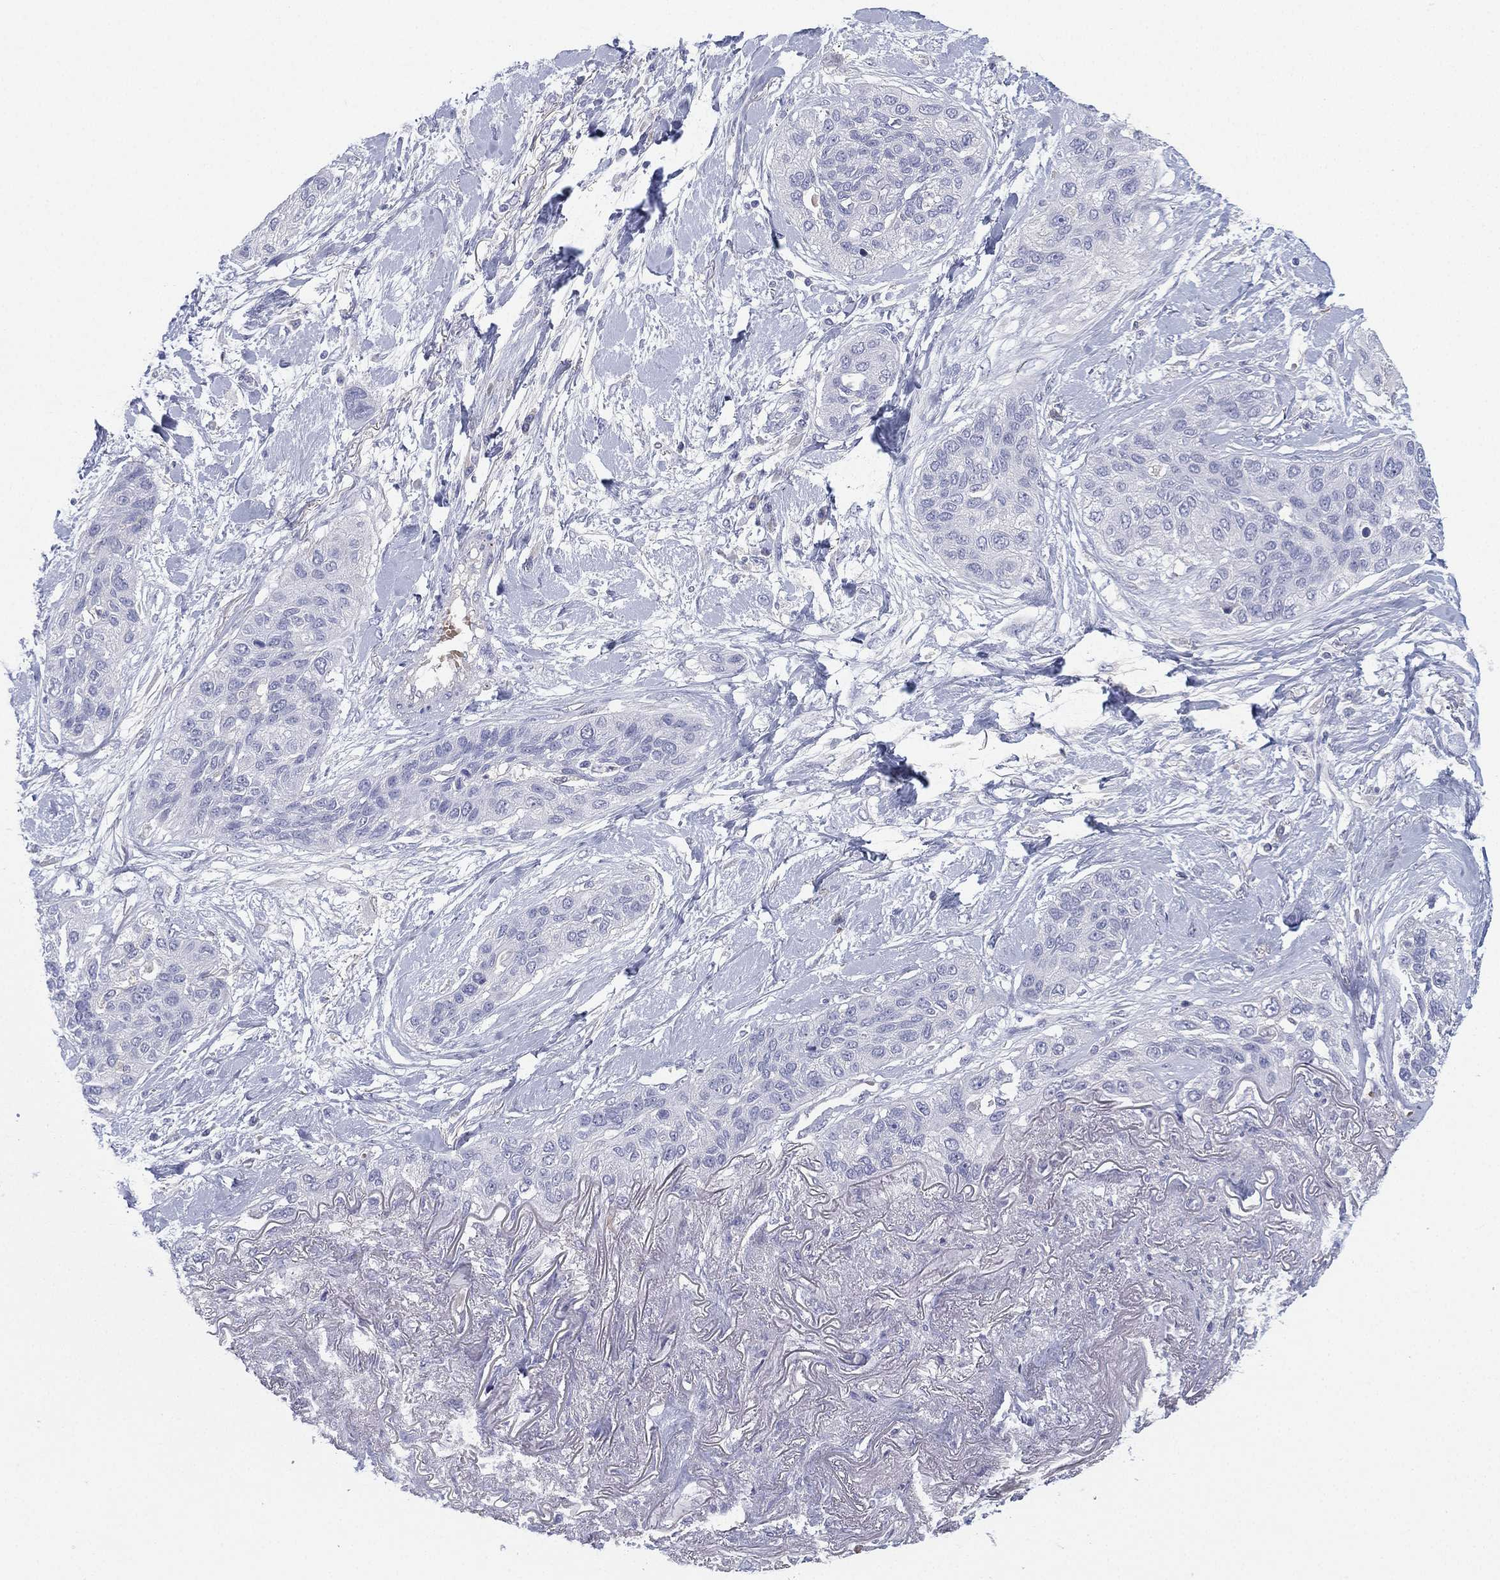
{"staining": {"intensity": "negative", "quantity": "none", "location": "none"}, "tissue": "lung cancer", "cell_type": "Tumor cells", "image_type": "cancer", "snomed": [{"axis": "morphology", "description": "Squamous cell carcinoma, NOS"}, {"axis": "topography", "description": "Lung"}], "caption": "Immunohistochemistry (IHC) image of neoplastic tissue: human lung squamous cell carcinoma stained with DAB (3,3'-diaminobenzidine) shows no significant protein staining in tumor cells.", "gene": "CYP2D6", "patient": {"sex": "female", "age": 70}}